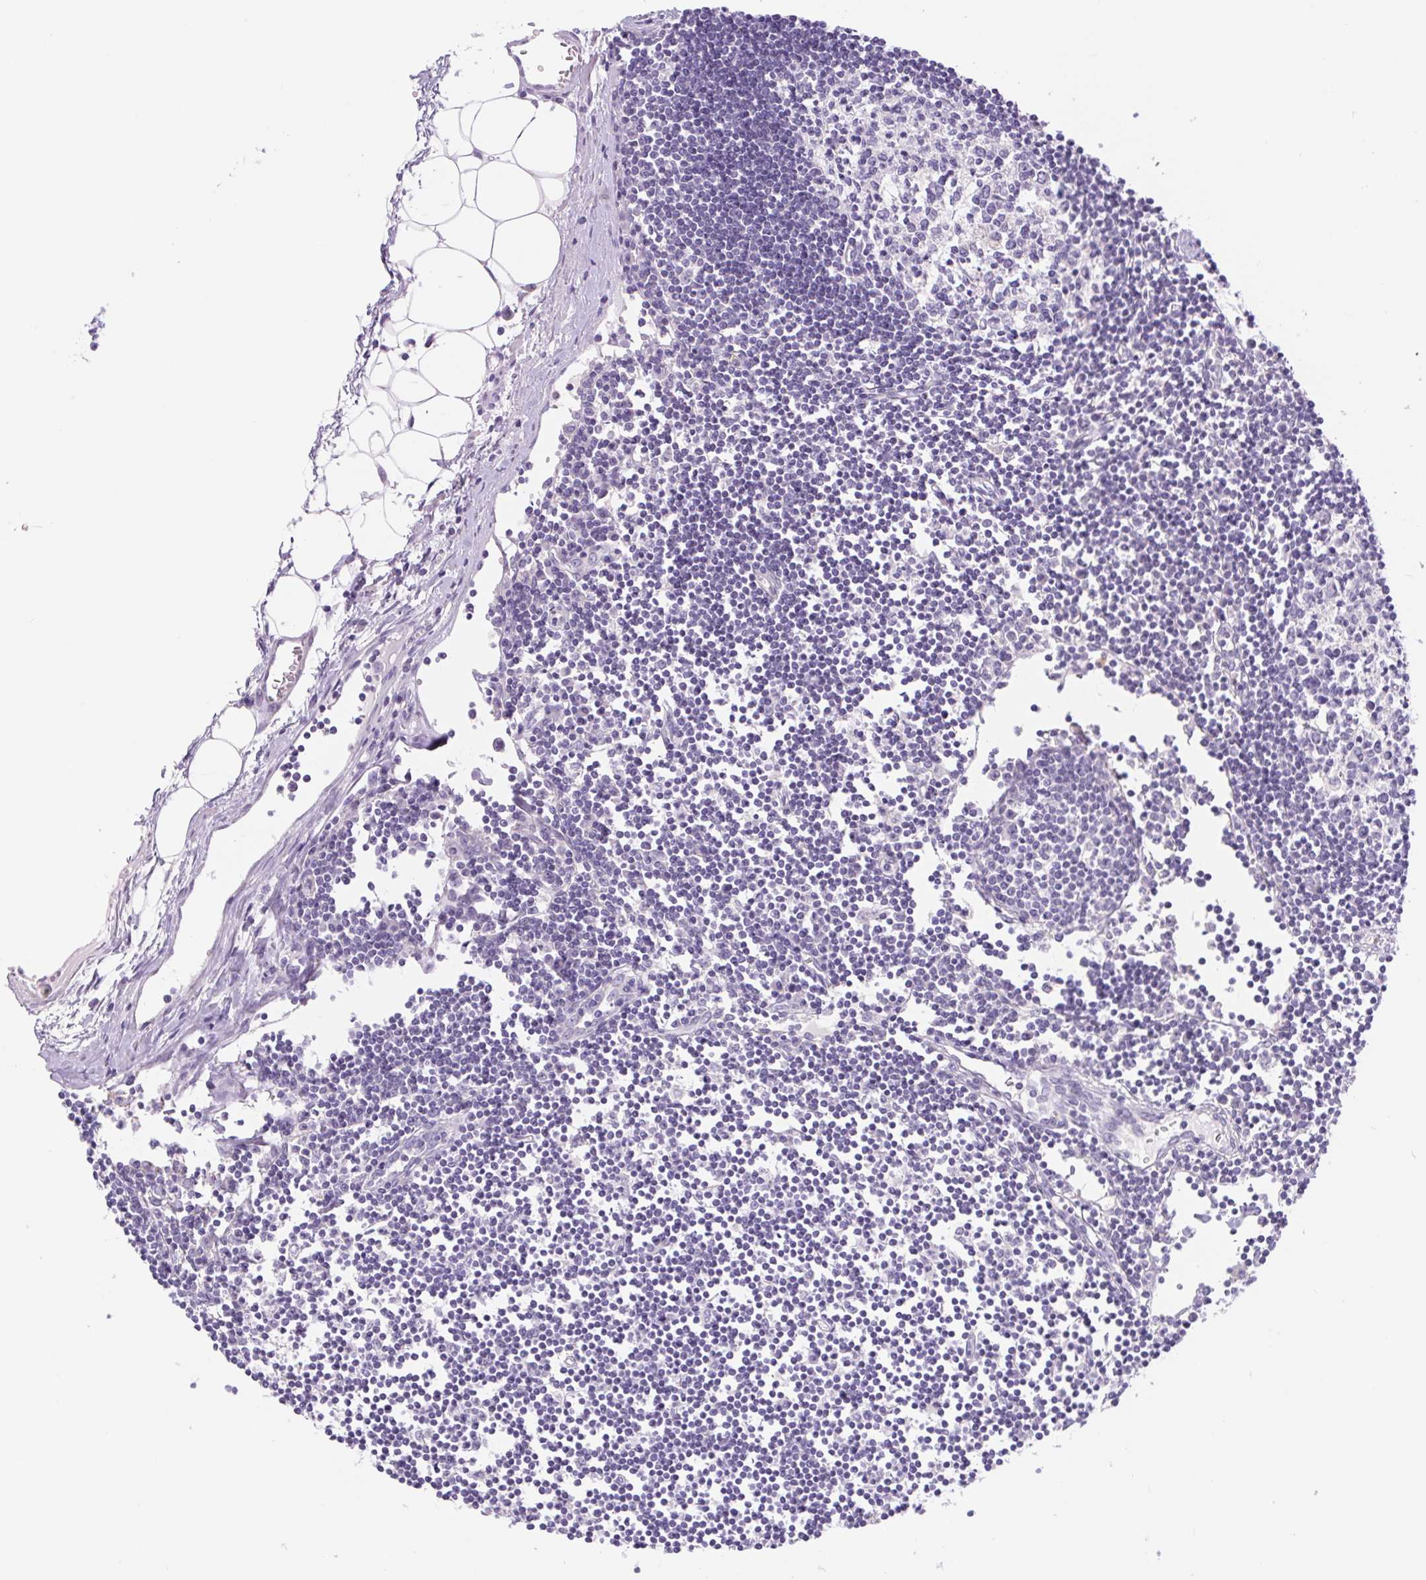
{"staining": {"intensity": "negative", "quantity": "none", "location": "none"}, "tissue": "lymph node", "cell_type": "Germinal center cells", "image_type": "normal", "snomed": [{"axis": "morphology", "description": "Normal tissue, NOS"}, {"axis": "topography", "description": "Lymph node"}], "caption": "A high-resolution histopathology image shows immunohistochemistry staining of unremarkable lymph node, which reveals no significant expression in germinal center cells.", "gene": "DYNC2LI1", "patient": {"sex": "female", "age": 65}}